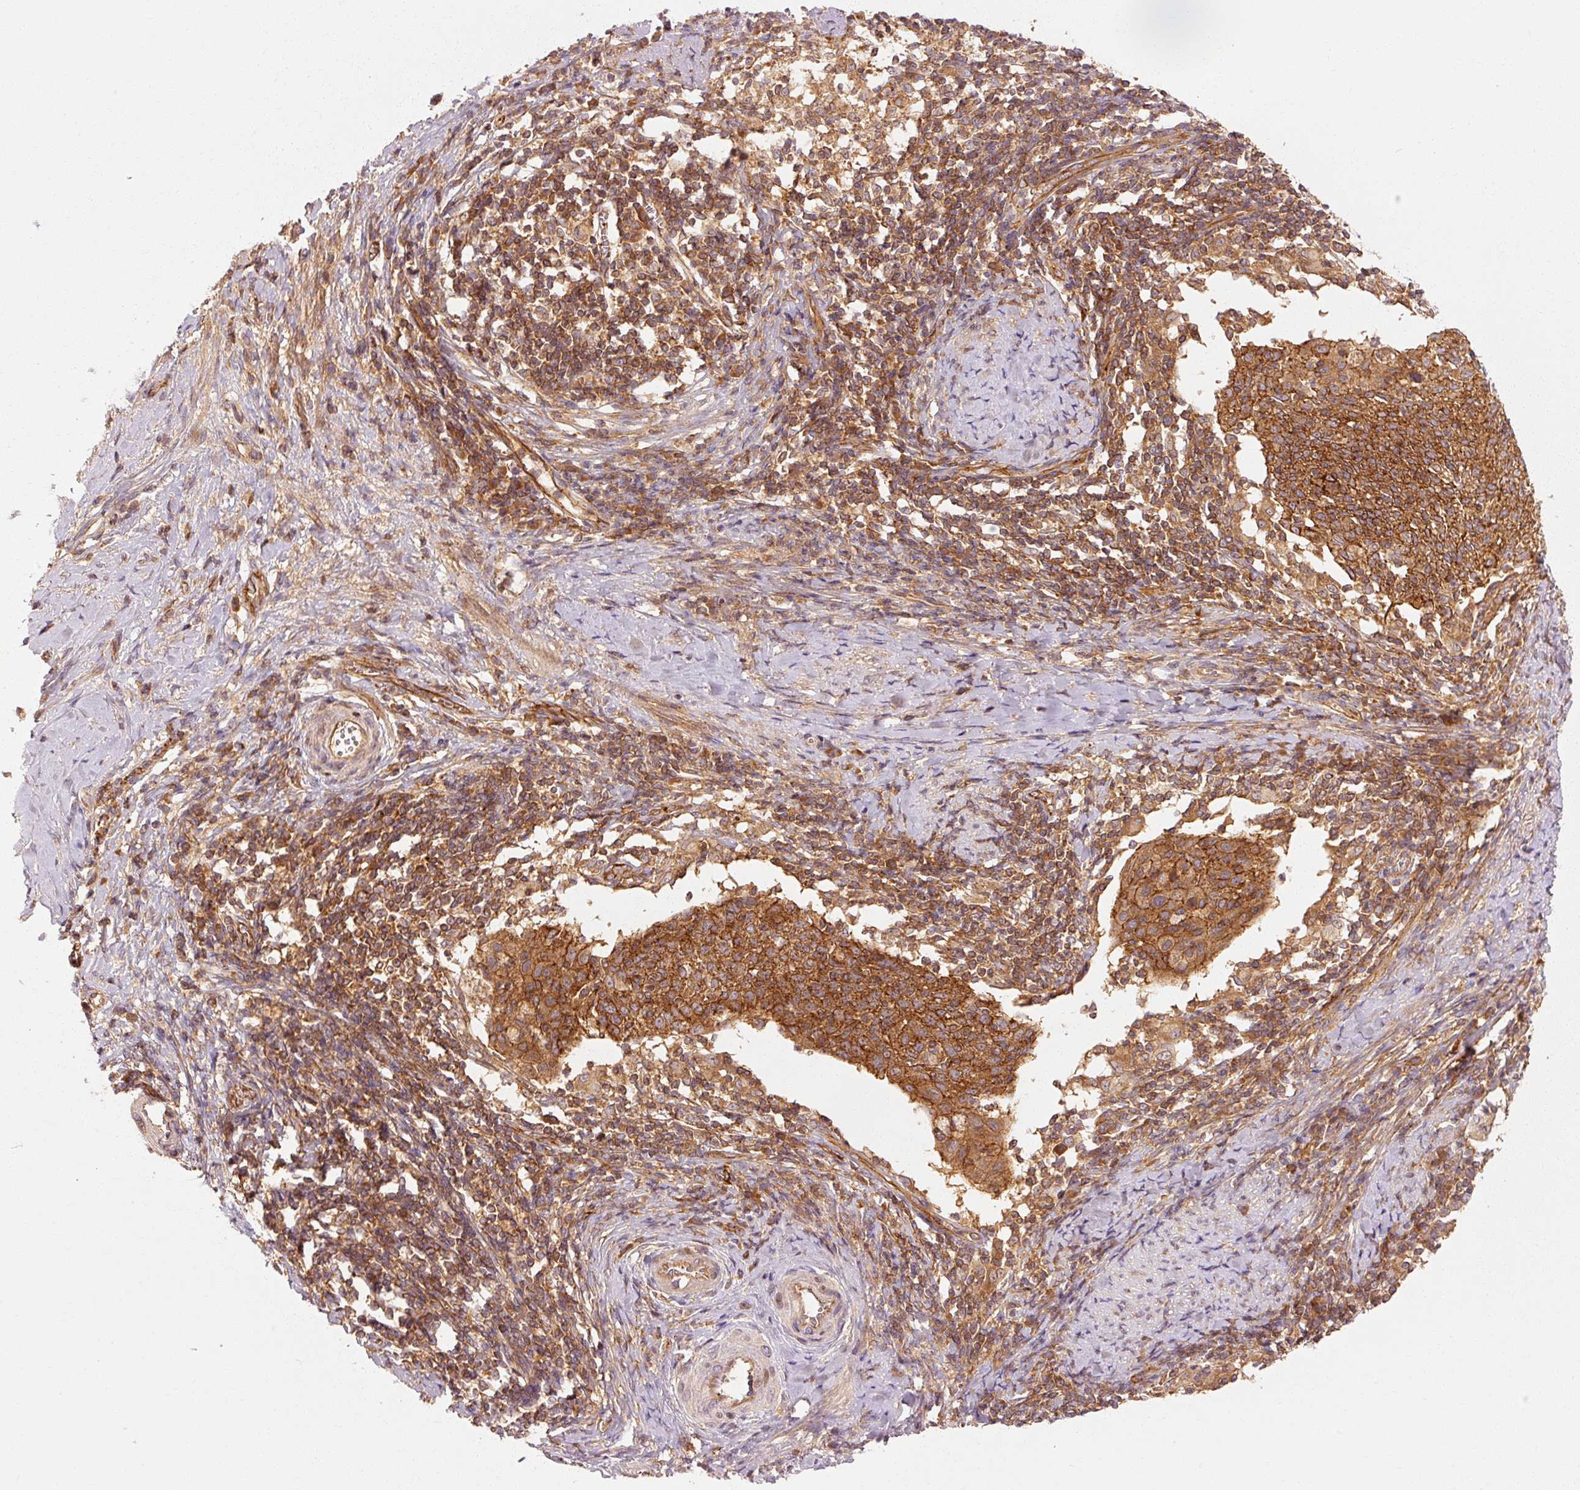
{"staining": {"intensity": "moderate", "quantity": ">75%", "location": "cytoplasmic/membranous"}, "tissue": "cervical cancer", "cell_type": "Tumor cells", "image_type": "cancer", "snomed": [{"axis": "morphology", "description": "Squamous cell carcinoma, NOS"}, {"axis": "topography", "description": "Cervix"}], "caption": "Cervical cancer tissue exhibits moderate cytoplasmic/membranous positivity in approximately >75% of tumor cells The staining is performed using DAB (3,3'-diaminobenzidine) brown chromogen to label protein expression. The nuclei are counter-stained blue using hematoxylin.", "gene": "CTNNA1", "patient": {"sex": "female", "age": 52}}